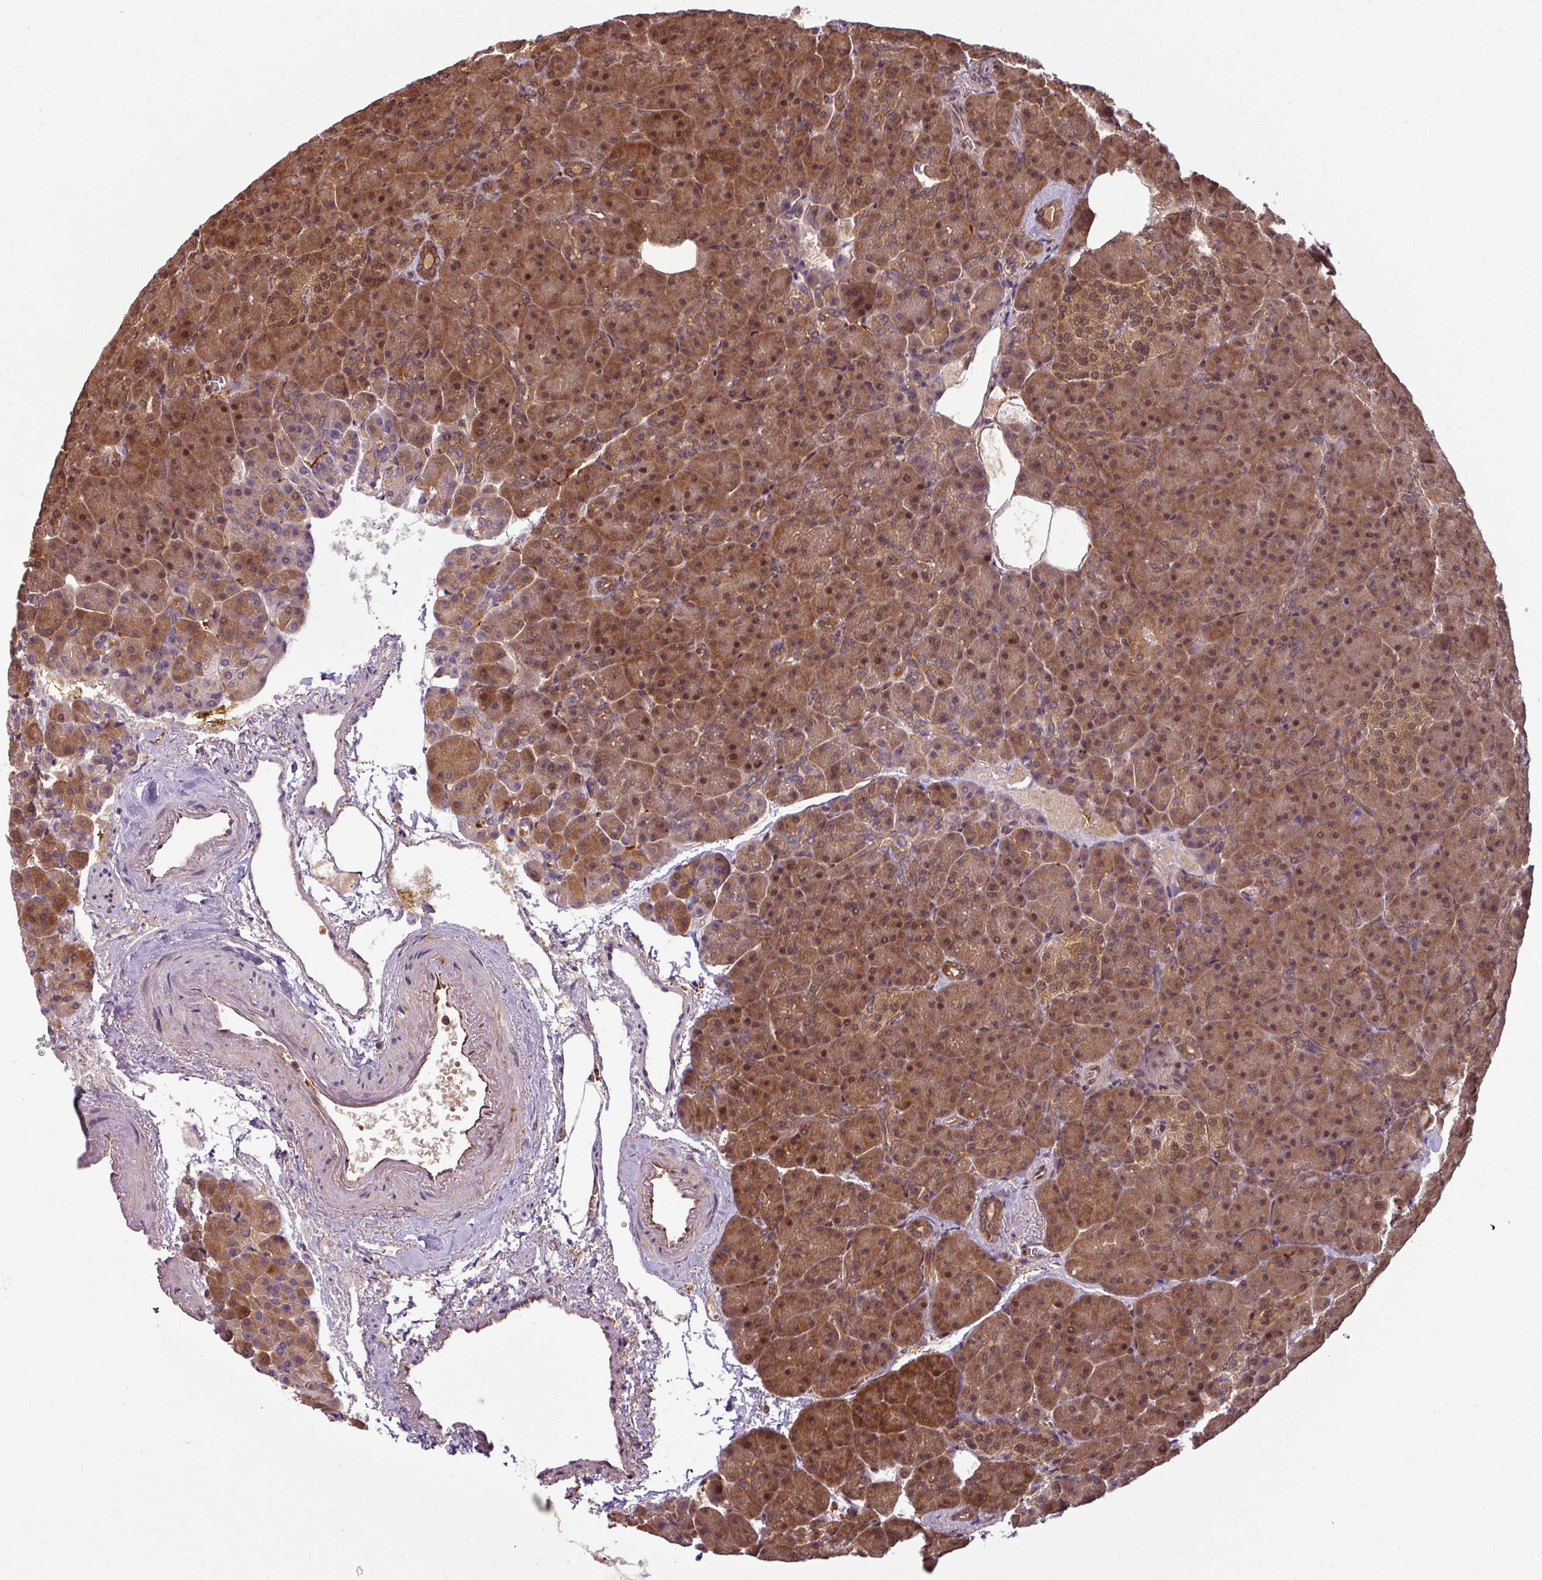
{"staining": {"intensity": "moderate", "quantity": ">75%", "location": "cytoplasmic/membranous,nuclear"}, "tissue": "pancreas", "cell_type": "Exocrine glandular cells", "image_type": "normal", "snomed": [{"axis": "morphology", "description": "Normal tissue, NOS"}, {"axis": "topography", "description": "Pancreas"}], "caption": "A medium amount of moderate cytoplasmic/membranous,nuclear positivity is appreciated in approximately >75% of exocrine glandular cells in benign pancreas. The staining was performed using DAB (3,3'-diaminobenzidine), with brown indicating positive protein expression. Nuclei are stained blue with hematoxylin.", "gene": "KCTD11", "patient": {"sex": "female", "age": 74}}